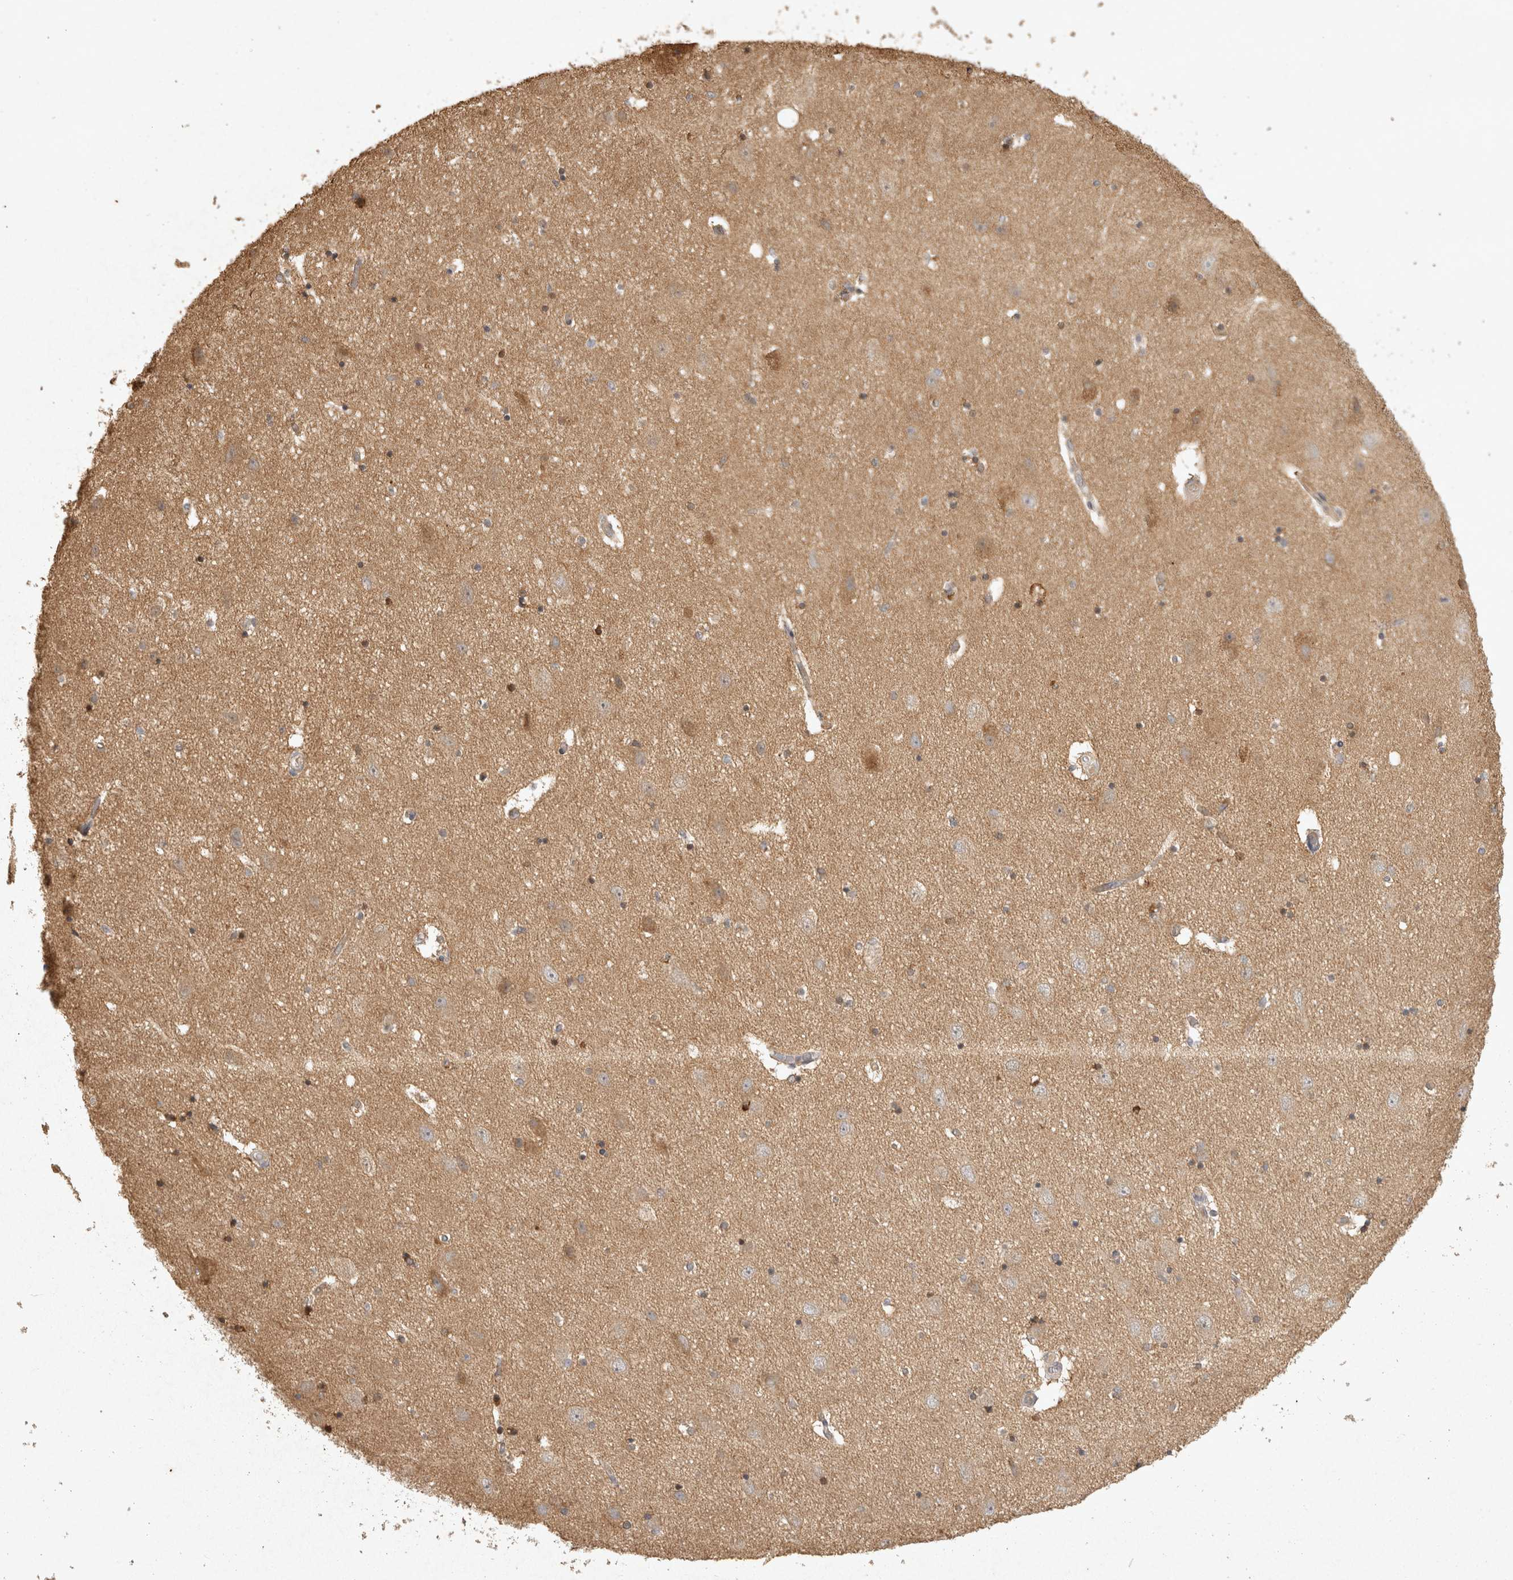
{"staining": {"intensity": "moderate", "quantity": "25%-75%", "location": "cytoplasmic/membranous"}, "tissue": "hippocampus", "cell_type": "Glial cells", "image_type": "normal", "snomed": [{"axis": "morphology", "description": "Normal tissue, NOS"}, {"axis": "topography", "description": "Hippocampus"}], "caption": "A micrograph of human hippocampus stained for a protein displays moderate cytoplasmic/membranous brown staining in glial cells. (Stains: DAB in brown, nuclei in blue, Microscopy: brightfield microscopy at high magnification).", "gene": "OSTN", "patient": {"sex": "female", "age": 54}}